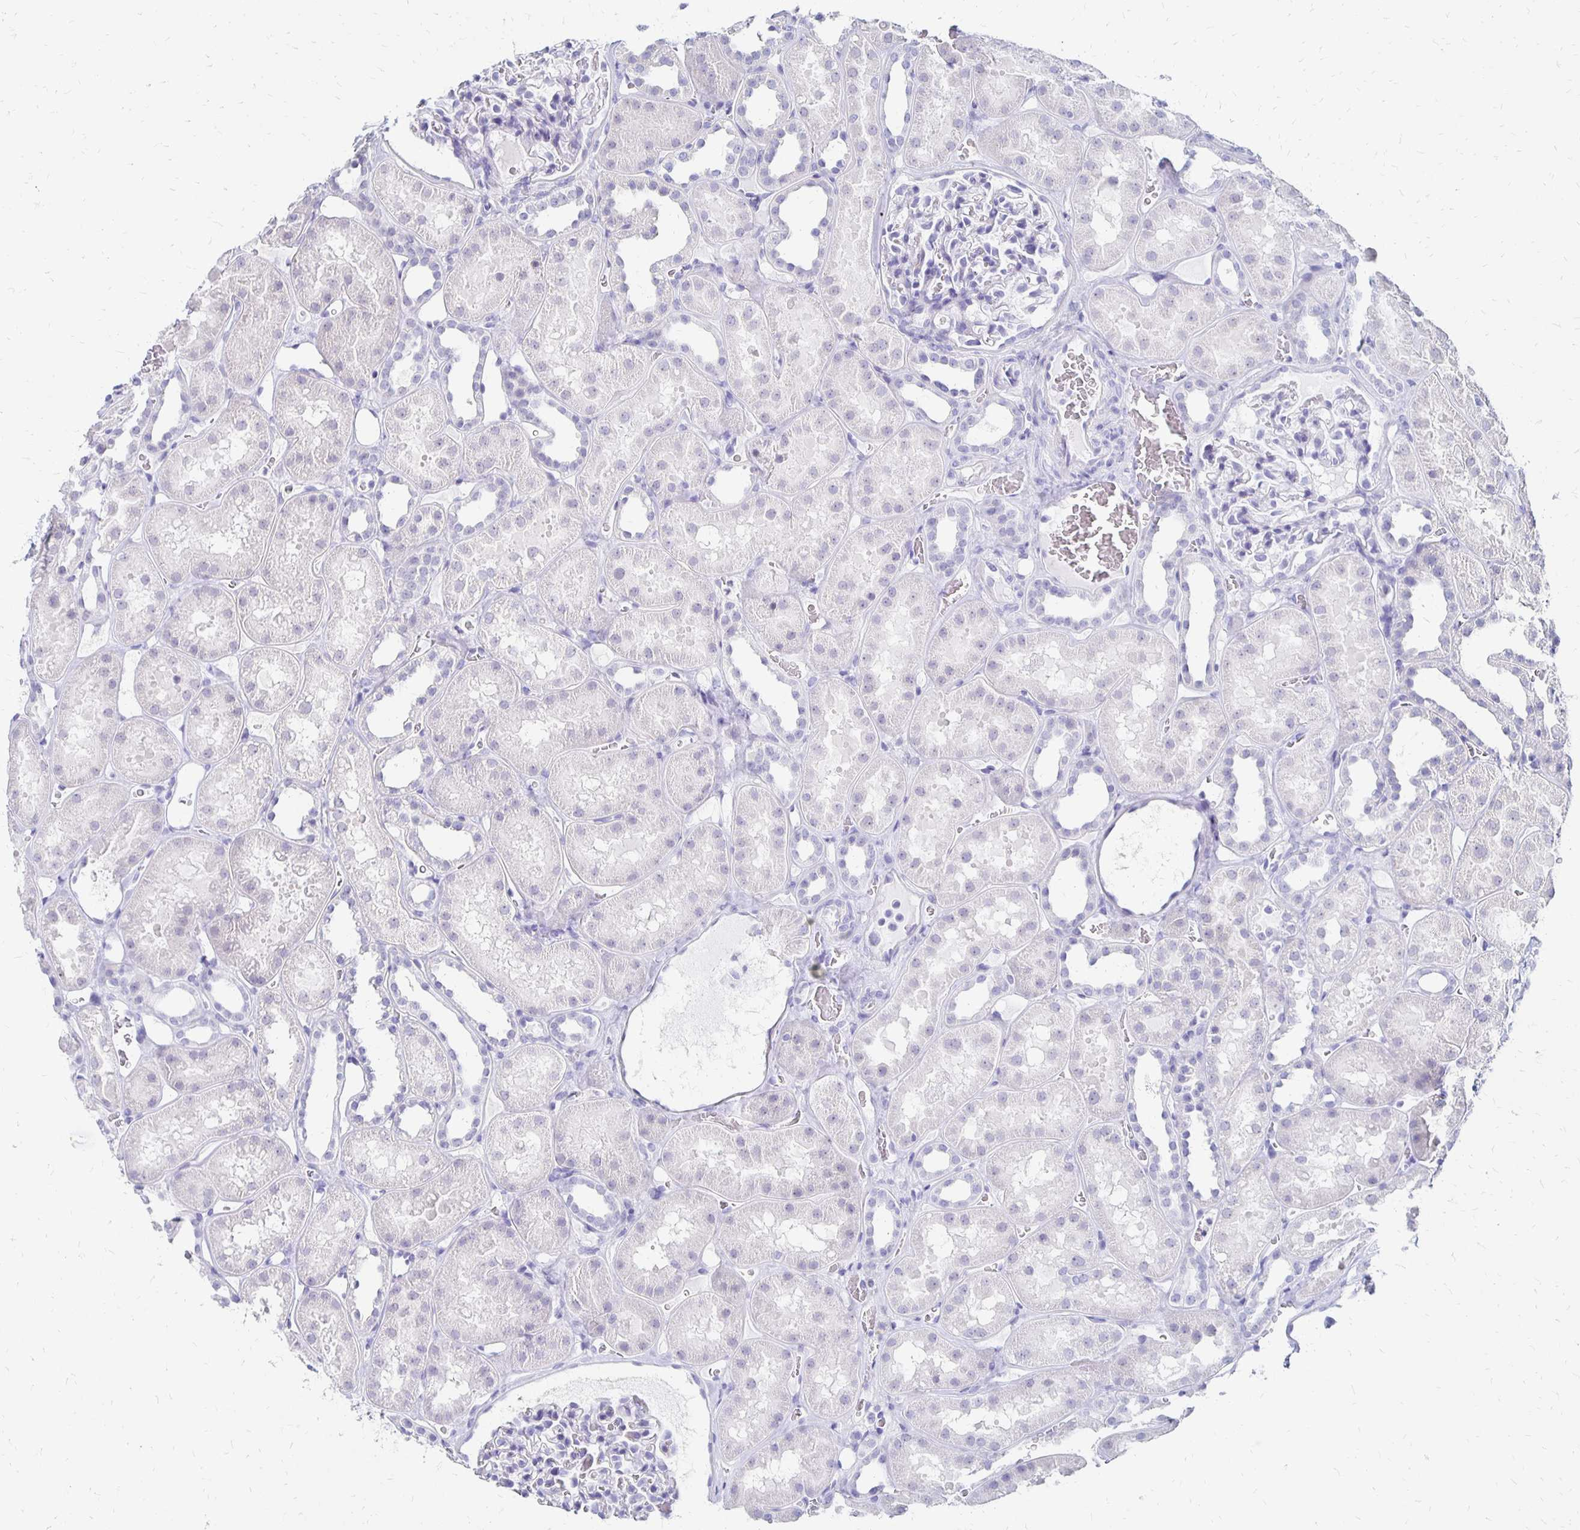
{"staining": {"intensity": "negative", "quantity": "none", "location": "none"}, "tissue": "kidney", "cell_type": "Cells in glomeruli", "image_type": "normal", "snomed": [{"axis": "morphology", "description": "Normal tissue, NOS"}, {"axis": "topography", "description": "Kidney"}], "caption": "The immunohistochemistry histopathology image has no significant staining in cells in glomeruli of kidney.", "gene": "SYT2", "patient": {"sex": "female", "age": 41}}